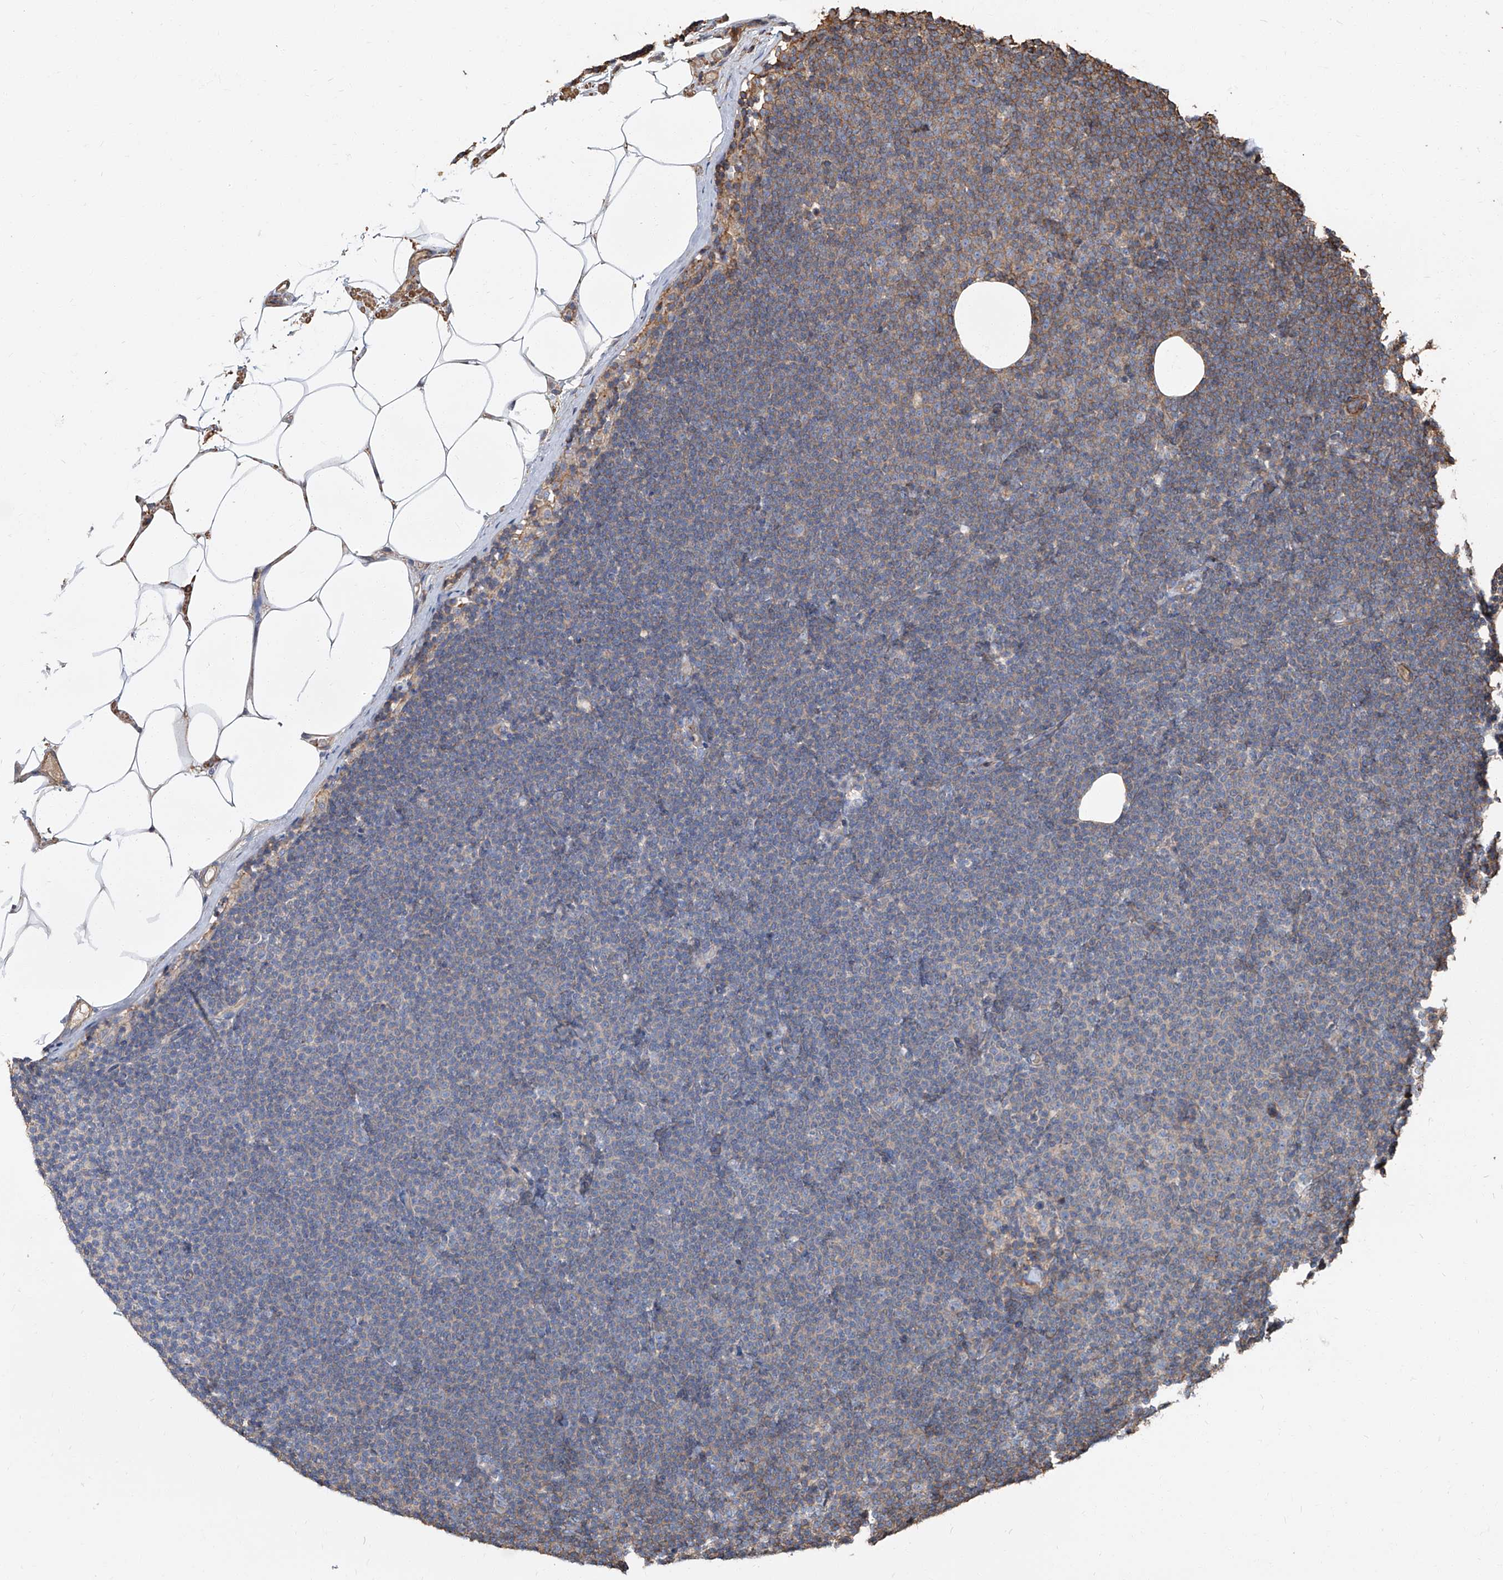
{"staining": {"intensity": "negative", "quantity": "none", "location": "none"}, "tissue": "lymphoma", "cell_type": "Tumor cells", "image_type": "cancer", "snomed": [{"axis": "morphology", "description": "Malignant lymphoma, non-Hodgkin's type, Low grade"}, {"axis": "topography", "description": "Lymph node"}], "caption": "IHC photomicrograph of human low-grade malignant lymphoma, non-Hodgkin's type stained for a protein (brown), which reveals no staining in tumor cells.", "gene": "PIEZO2", "patient": {"sex": "female", "age": 53}}